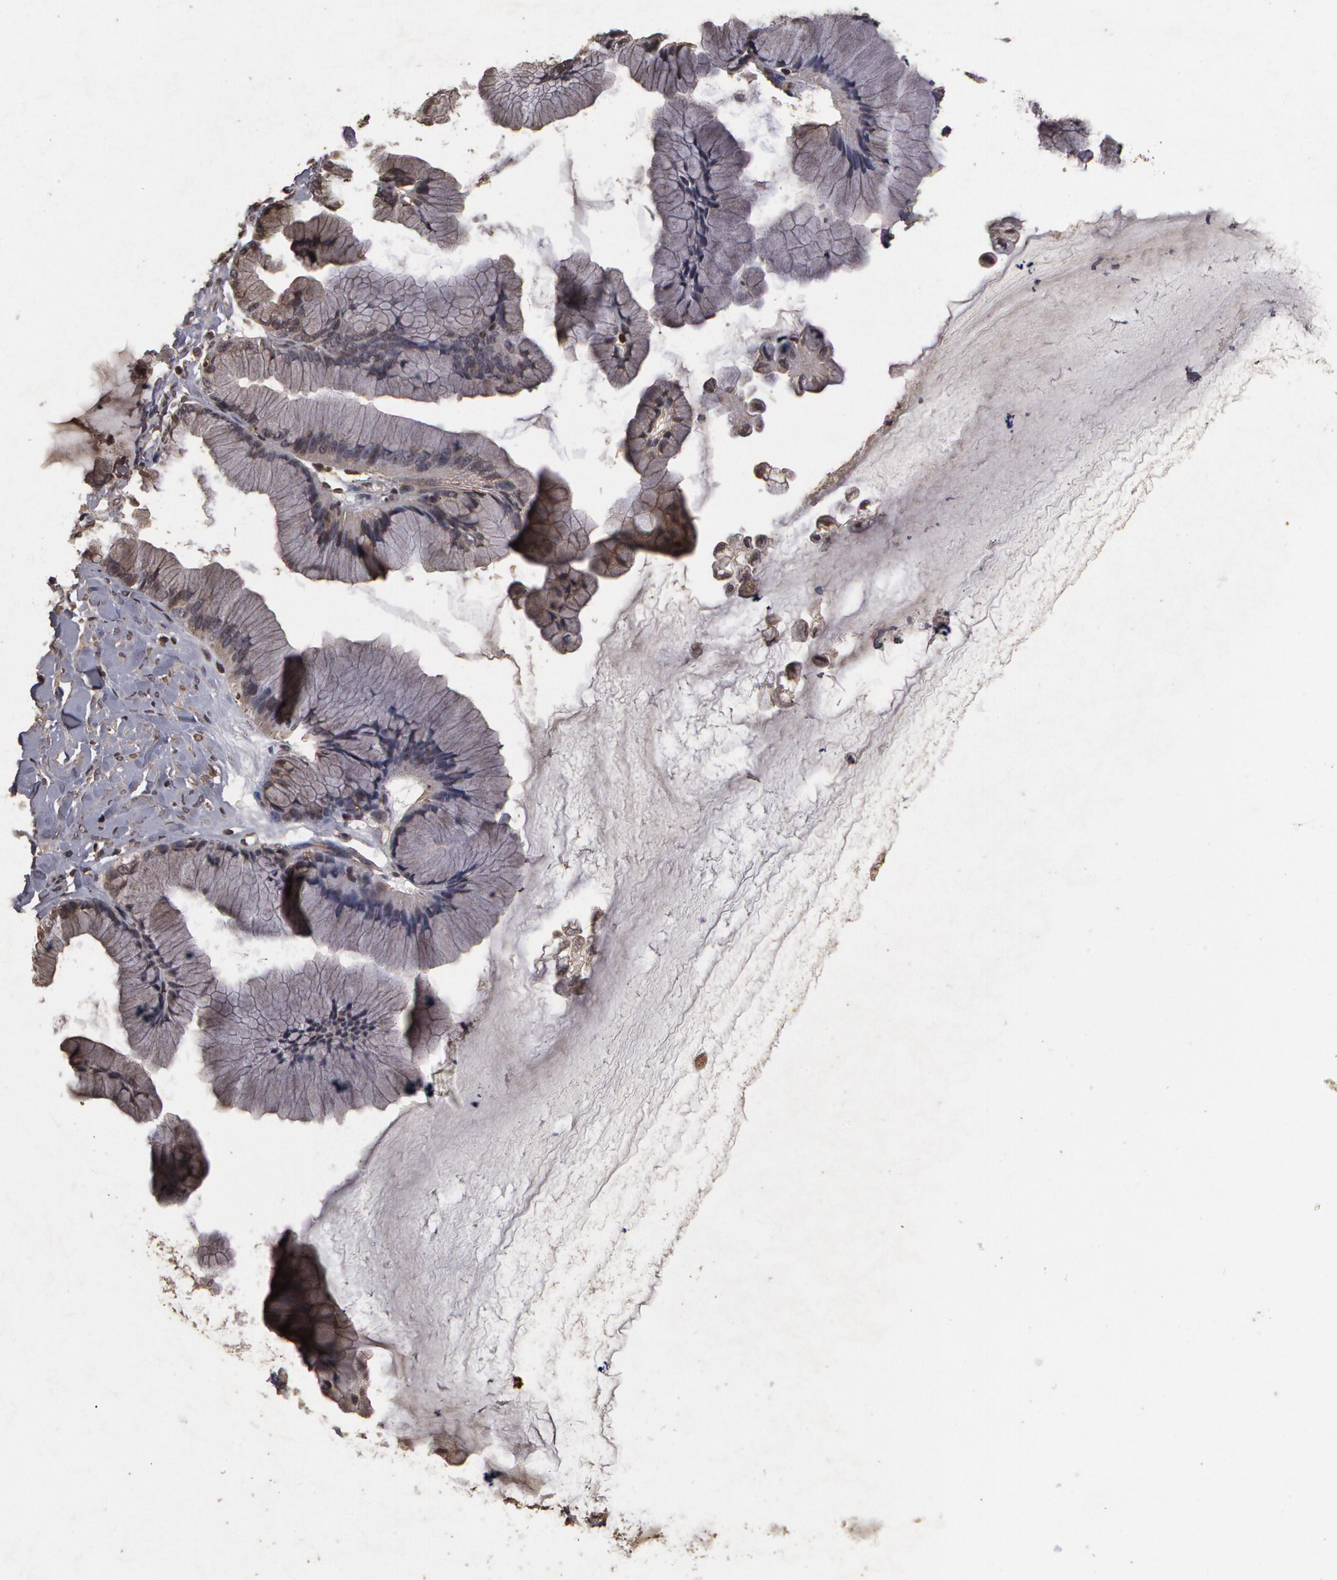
{"staining": {"intensity": "negative", "quantity": "none", "location": "none"}, "tissue": "ovarian cancer", "cell_type": "Tumor cells", "image_type": "cancer", "snomed": [{"axis": "morphology", "description": "Cystadenocarcinoma, mucinous, NOS"}, {"axis": "topography", "description": "Ovary"}], "caption": "Tumor cells are negative for brown protein staining in ovarian cancer.", "gene": "CALR", "patient": {"sex": "female", "age": 41}}